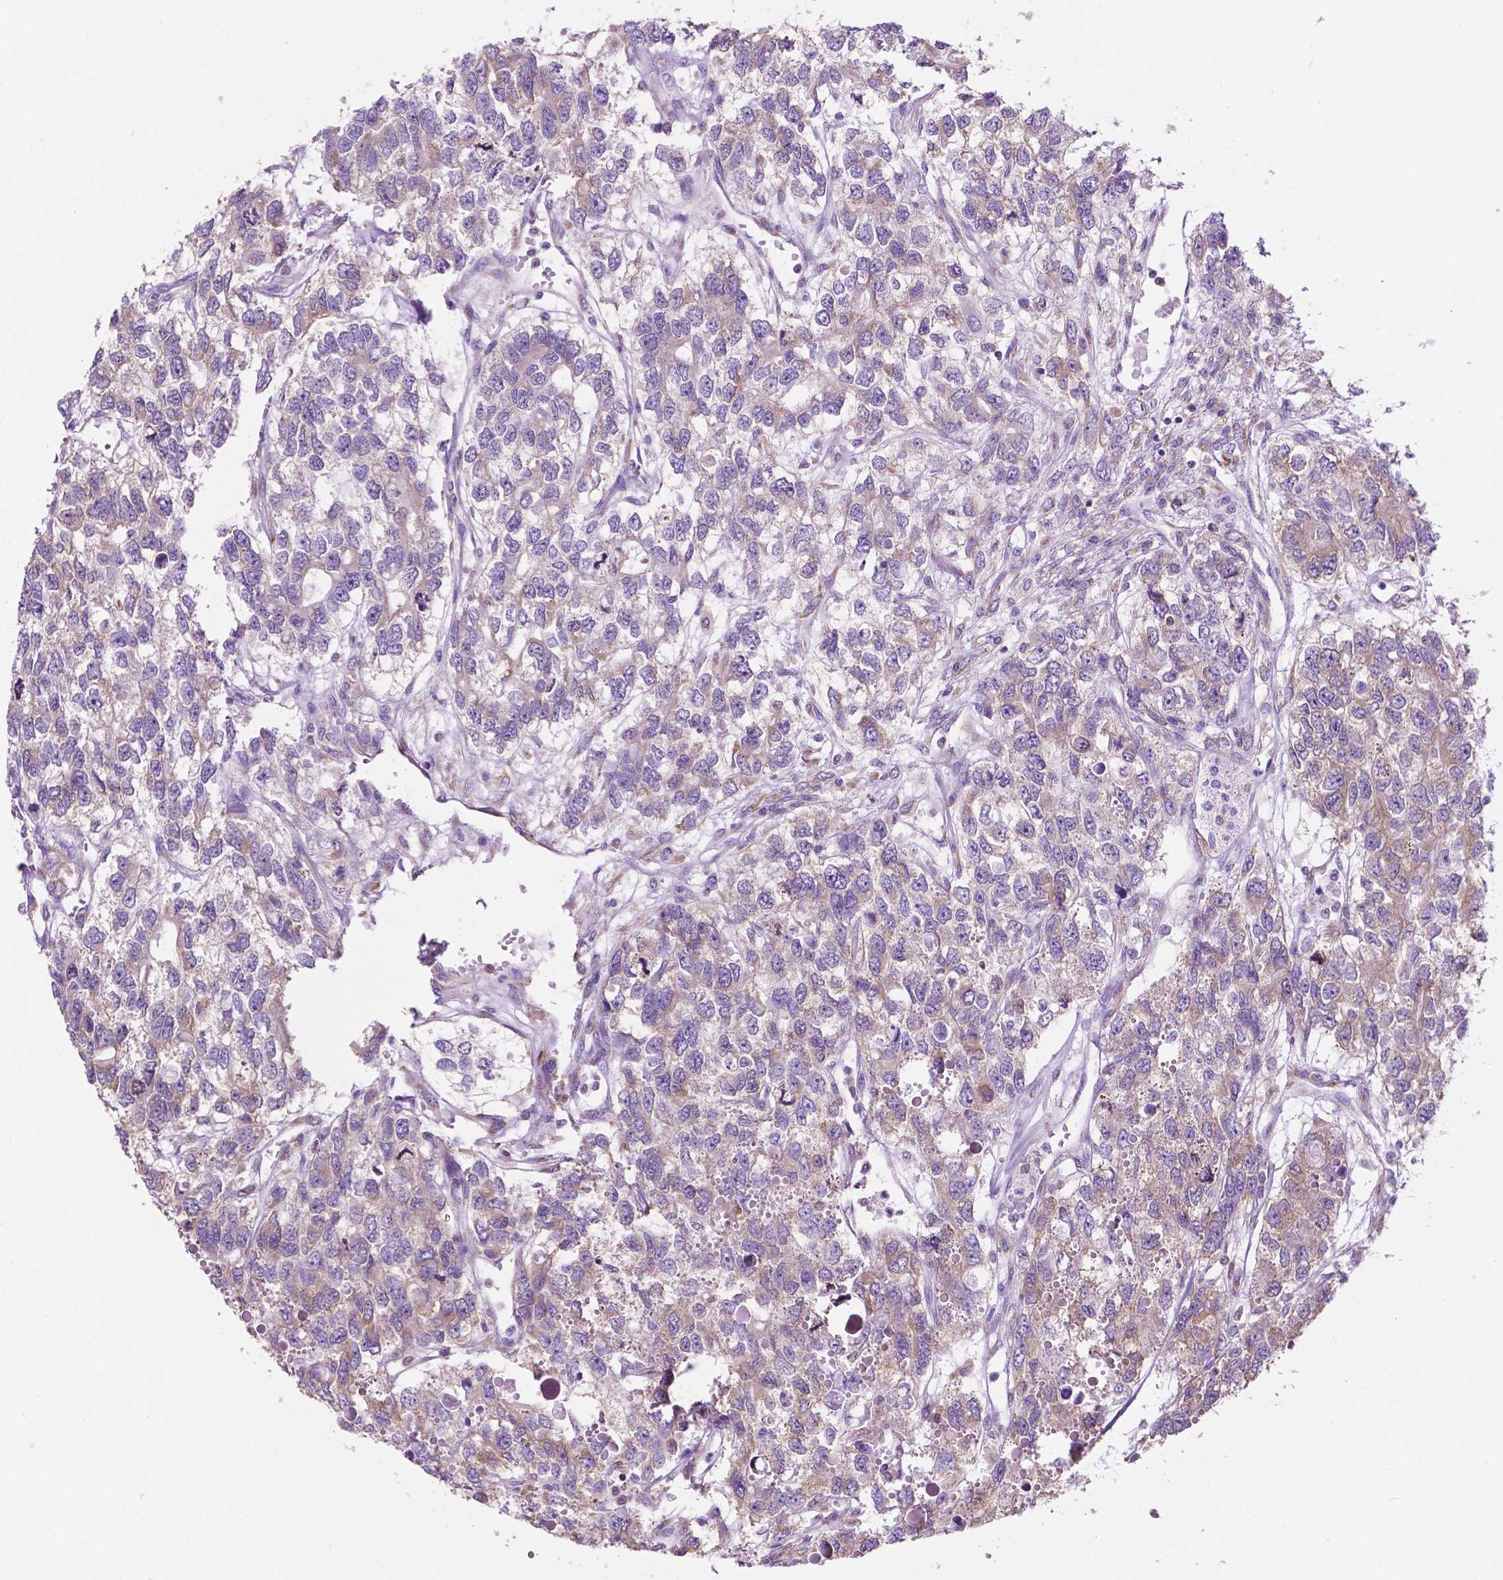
{"staining": {"intensity": "moderate", "quantity": "<25%", "location": "cytoplasmic/membranous"}, "tissue": "testis cancer", "cell_type": "Tumor cells", "image_type": "cancer", "snomed": [{"axis": "morphology", "description": "Seminoma, NOS"}, {"axis": "topography", "description": "Testis"}], "caption": "Brown immunohistochemical staining in human seminoma (testis) exhibits moderate cytoplasmic/membranous staining in approximately <25% of tumor cells.", "gene": "RPL29", "patient": {"sex": "male", "age": 52}}